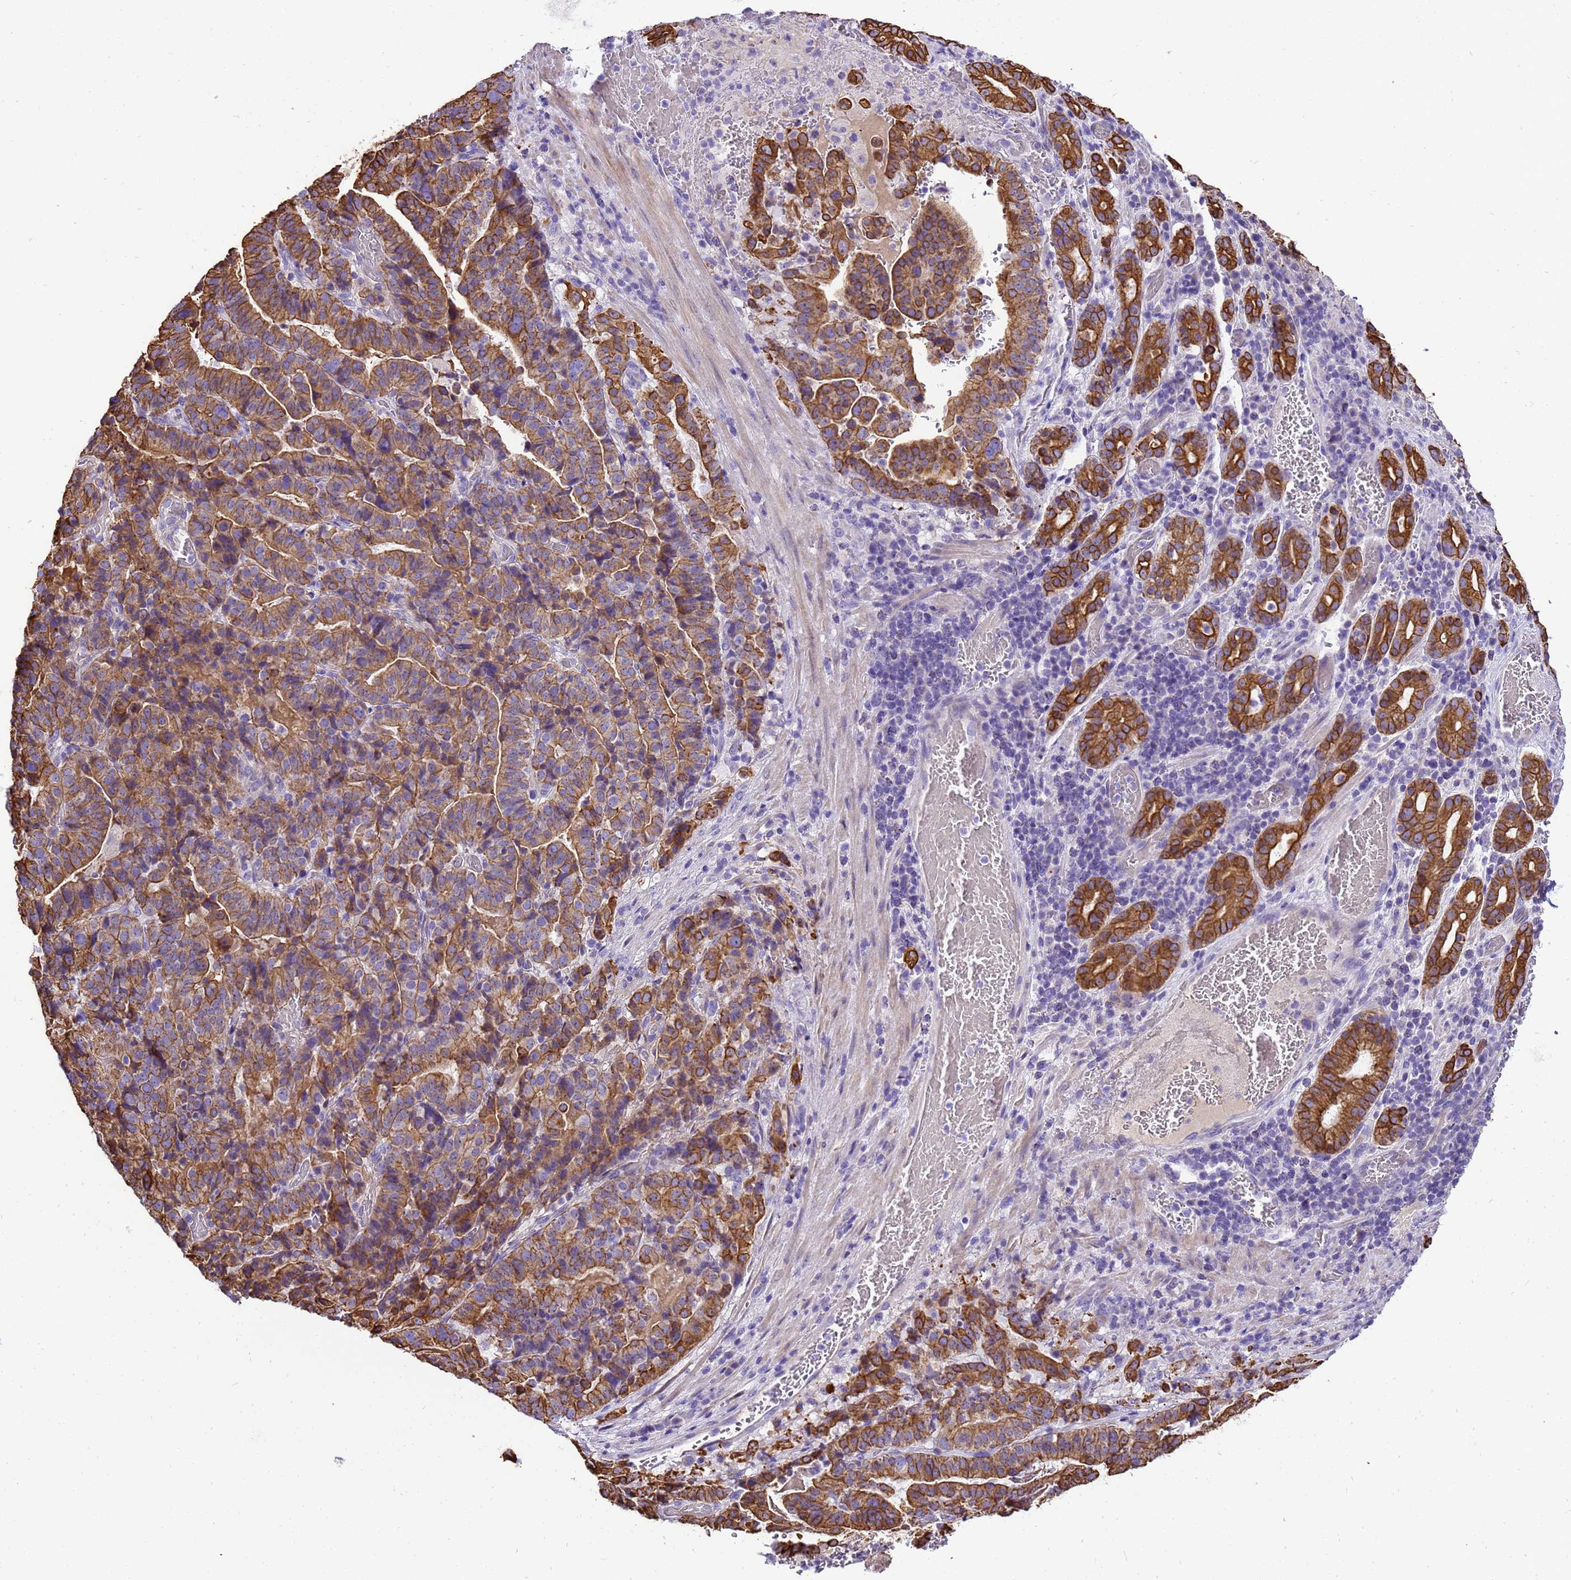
{"staining": {"intensity": "moderate", "quantity": ">75%", "location": "cytoplasmic/membranous"}, "tissue": "stomach cancer", "cell_type": "Tumor cells", "image_type": "cancer", "snomed": [{"axis": "morphology", "description": "Adenocarcinoma, NOS"}, {"axis": "topography", "description": "Stomach"}], "caption": "Moderate cytoplasmic/membranous expression for a protein is seen in approximately >75% of tumor cells of stomach adenocarcinoma using IHC.", "gene": "PIEZO2", "patient": {"sex": "male", "age": 48}}